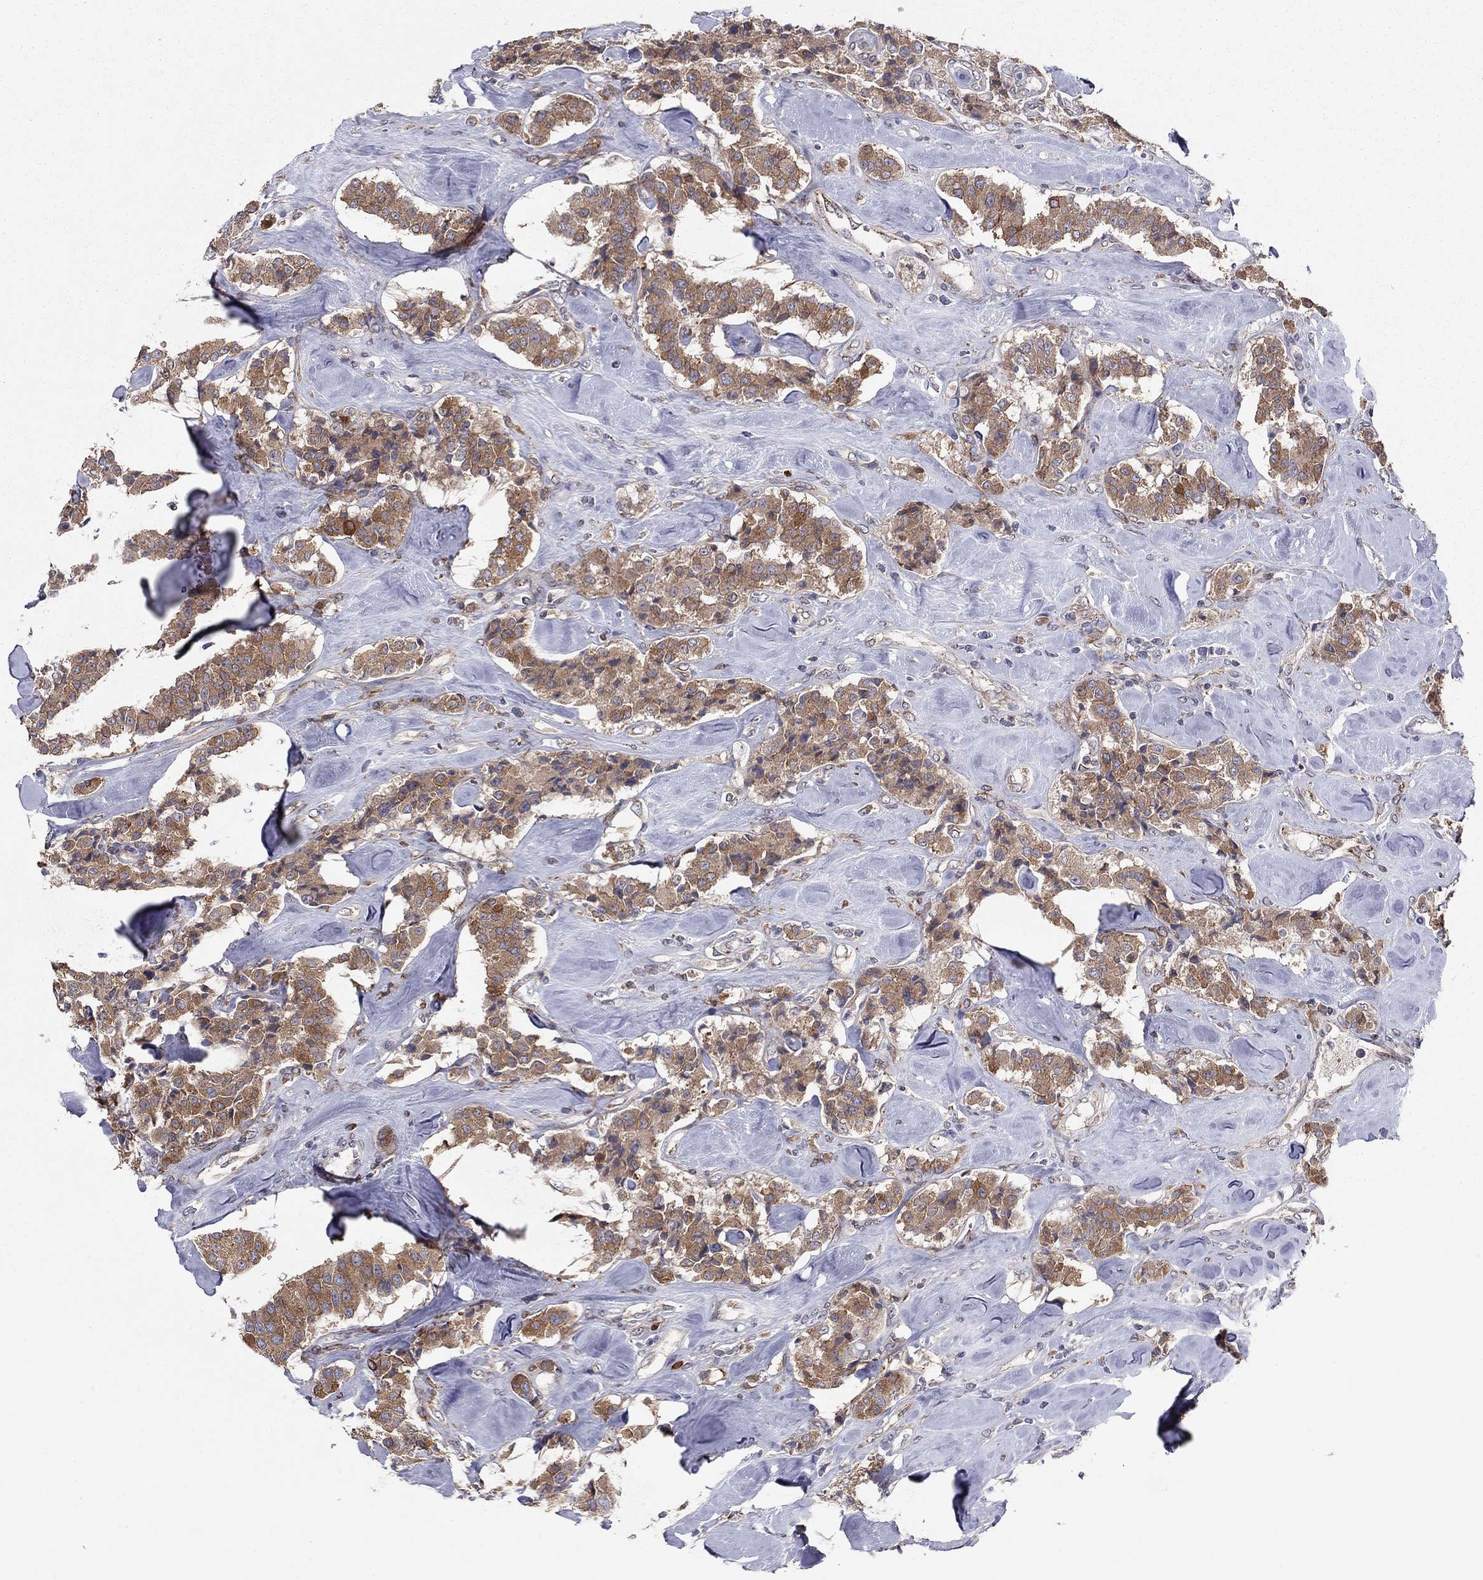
{"staining": {"intensity": "moderate", "quantity": ">75%", "location": "cytoplasmic/membranous"}, "tissue": "carcinoid", "cell_type": "Tumor cells", "image_type": "cancer", "snomed": [{"axis": "morphology", "description": "Carcinoid, malignant, NOS"}, {"axis": "topography", "description": "Pancreas"}], "caption": "Moderate cytoplasmic/membranous protein expression is identified in about >75% of tumor cells in carcinoid.", "gene": "YIF1A", "patient": {"sex": "male", "age": 41}}